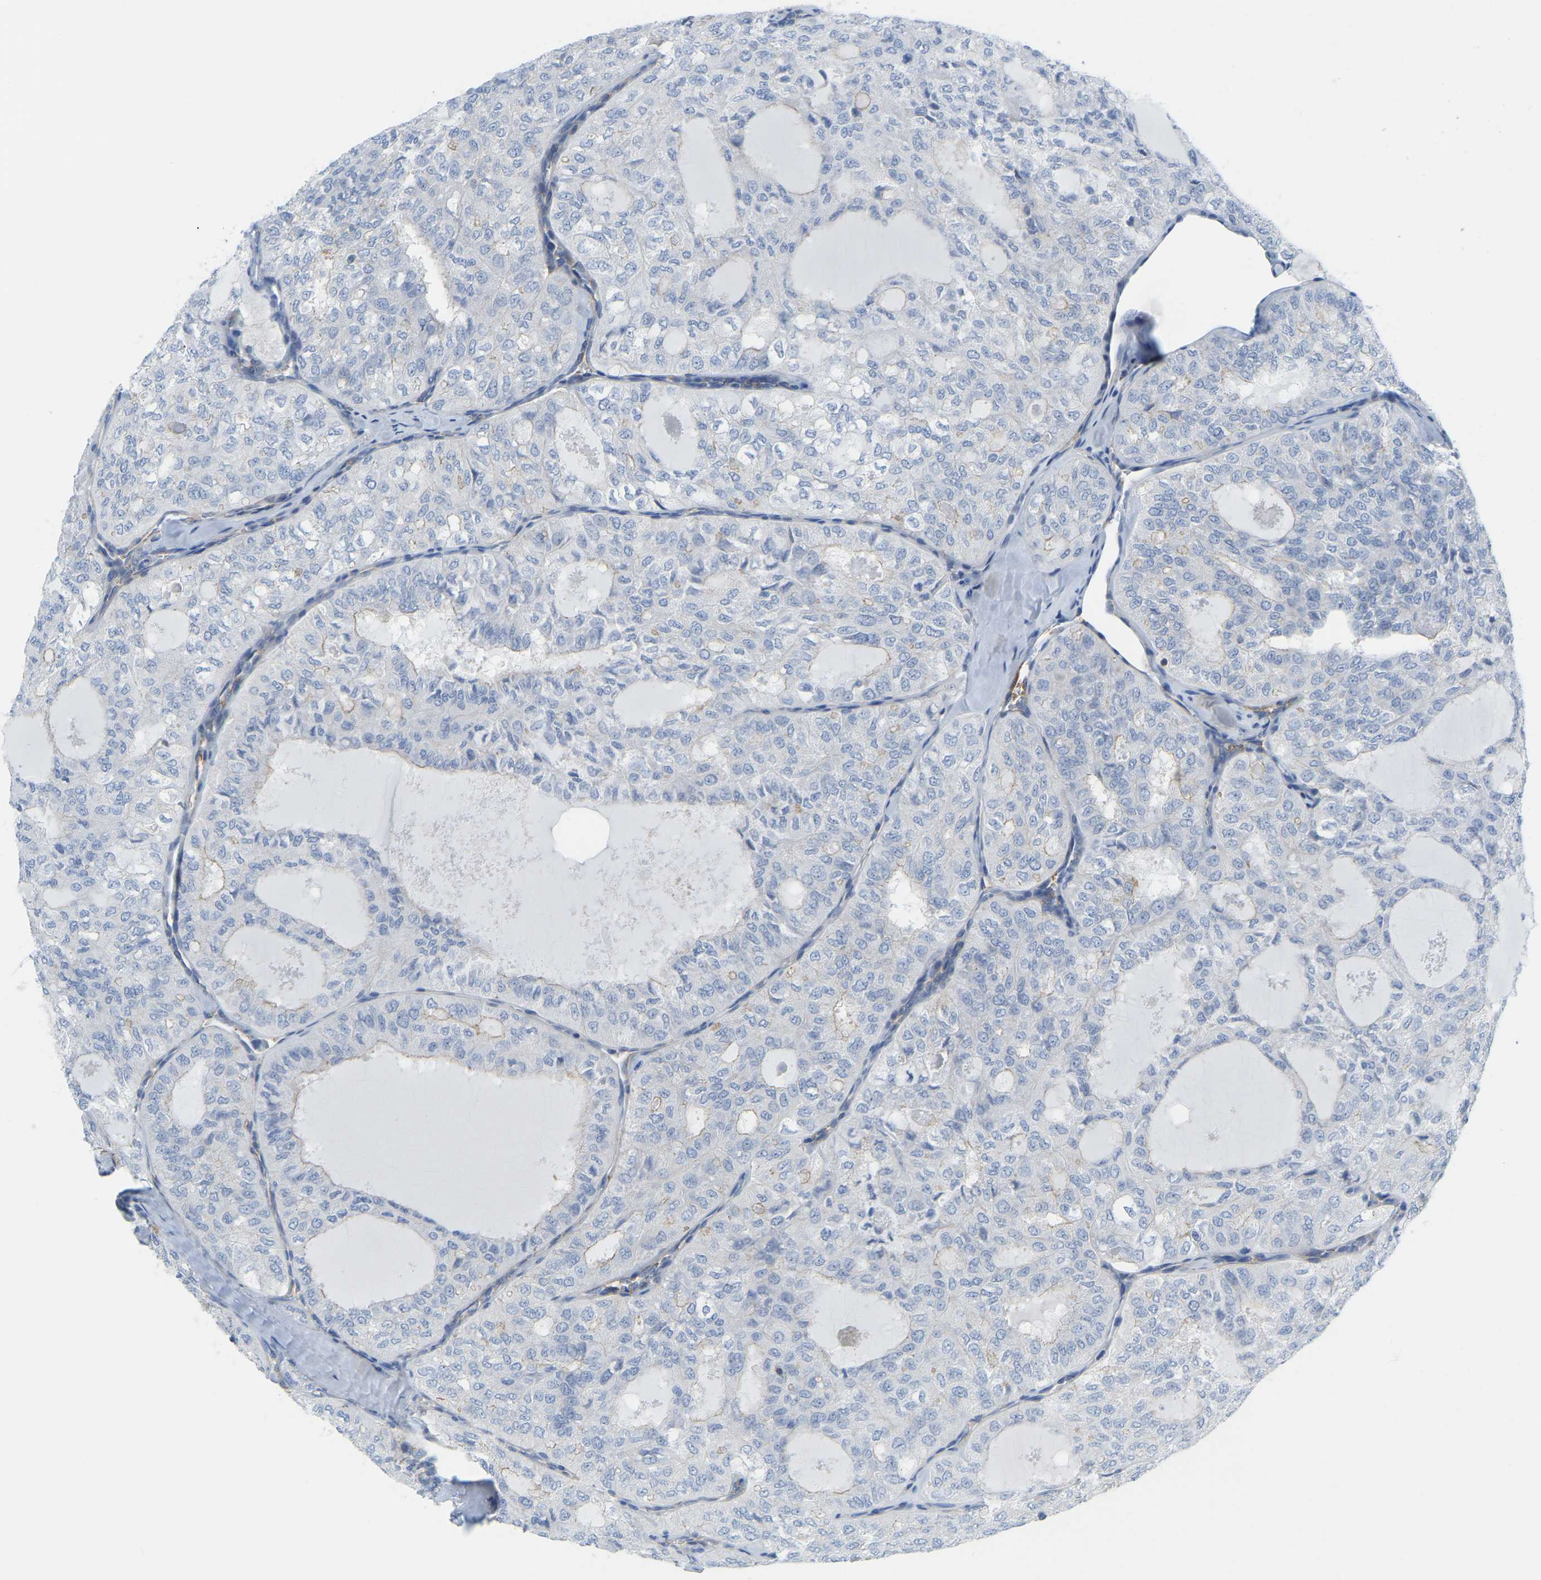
{"staining": {"intensity": "negative", "quantity": "none", "location": "none"}, "tissue": "thyroid cancer", "cell_type": "Tumor cells", "image_type": "cancer", "snomed": [{"axis": "morphology", "description": "Follicular adenoma carcinoma, NOS"}, {"axis": "topography", "description": "Thyroid gland"}], "caption": "Human thyroid follicular adenoma carcinoma stained for a protein using immunohistochemistry (IHC) shows no positivity in tumor cells.", "gene": "MYL3", "patient": {"sex": "male", "age": 75}}